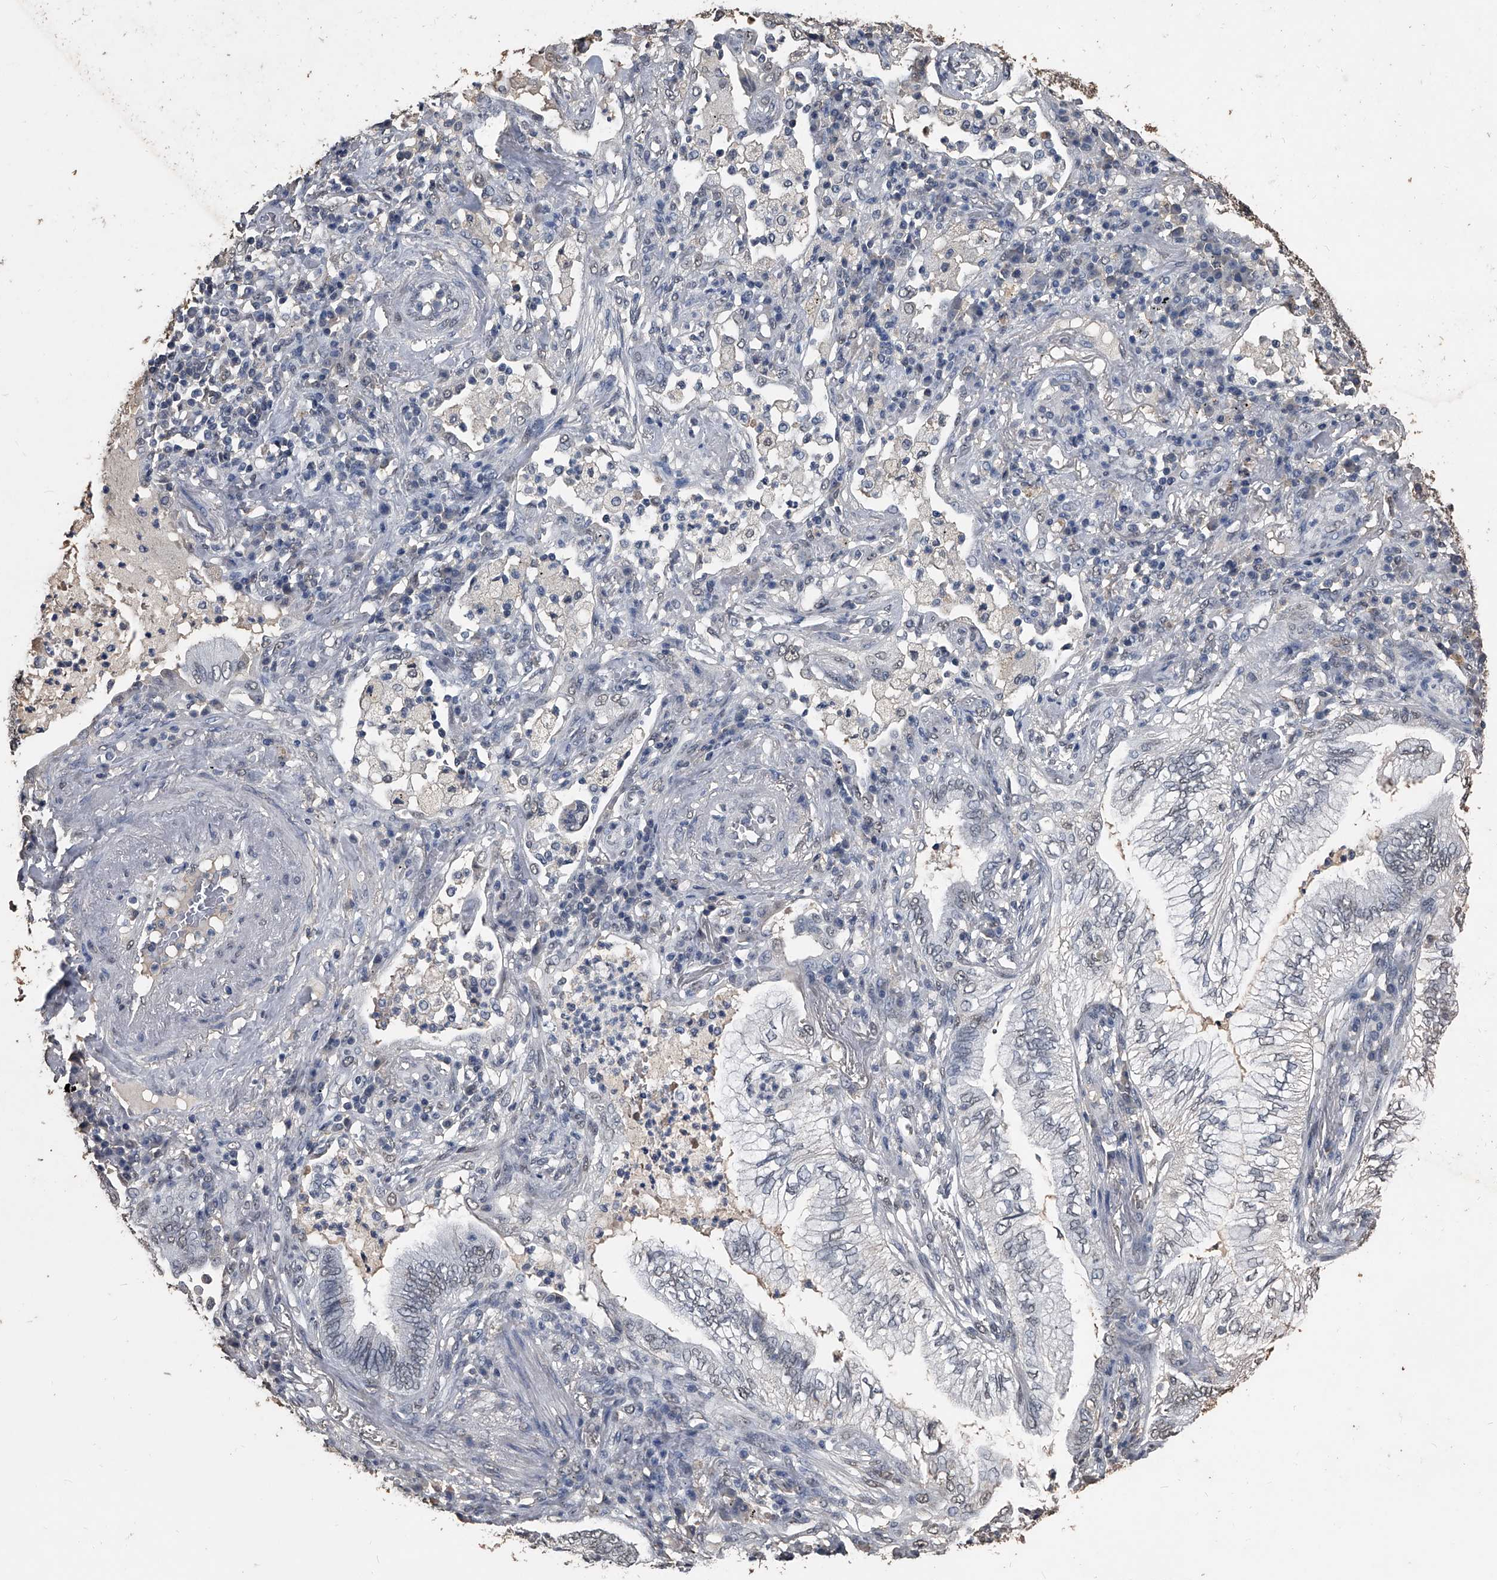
{"staining": {"intensity": "negative", "quantity": "none", "location": "none"}, "tissue": "lung cancer", "cell_type": "Tumor cells", "image_type": "cancer", "snomed": [{"axis": "morphology", "description": "Normal tissue, NOS"}, {"axis": "morphology", "description": "Adenocarcinoma, NOS"}, {"axis": "topography", "description": "Bronchus"}, {"axis": "topography", "description": "Lung"}], "caption": "High power microscopy histopathology image of an immunohistochemistry micrograph of lung cancer, revealing no significant expression in tumor cells.", "gene": "MATR3", "patient": {"sex": "female", "age": 70}}